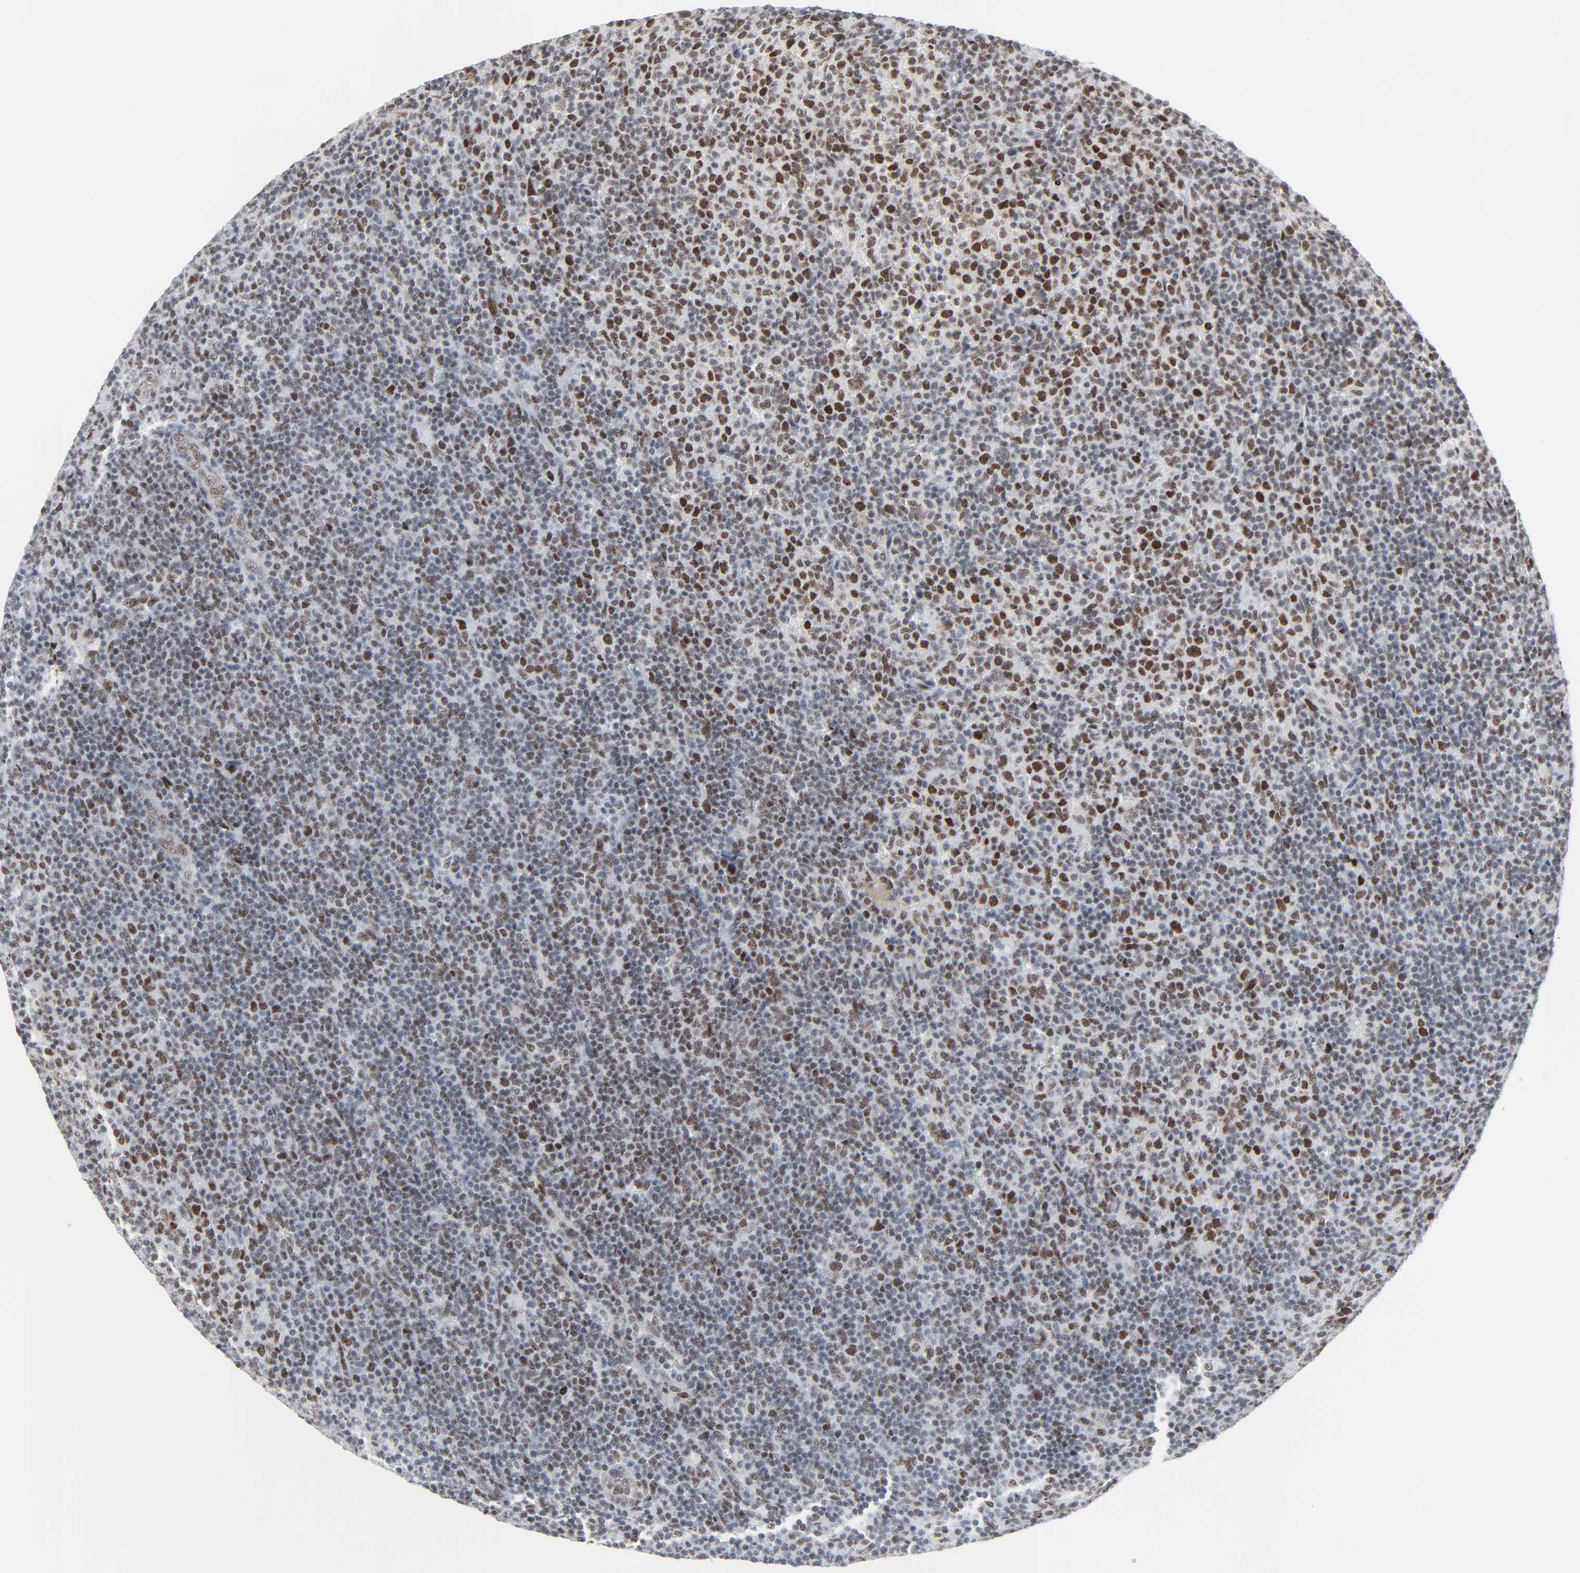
{"staining": {"intensity": "moderate", "quantity": "25%-75%", "location": "nuclear"}, "tissue": "lymphoma", "cell_type": "Tumor cells", "image_type": "cancer", "snomed": [{"axis": "morphology", "description": "Malignant lymphoma, non-Hodgkin's type, Low grade"}, {"axis": "topography", "description": "Lymph node"}], "caption": "Tumor cells show moderate nuclear expression in about 25%-75% of cells in low-grade malignant lymphoma, non-Hodgkin's type. (Stains: DAB (3,3'-diaminobenzidine) in brown, nuclei in blue, Microscopy: brightfield microscopy at high magnification).", "gene": "FBXO28", "patient": {"sex": "male", "age": 70}}